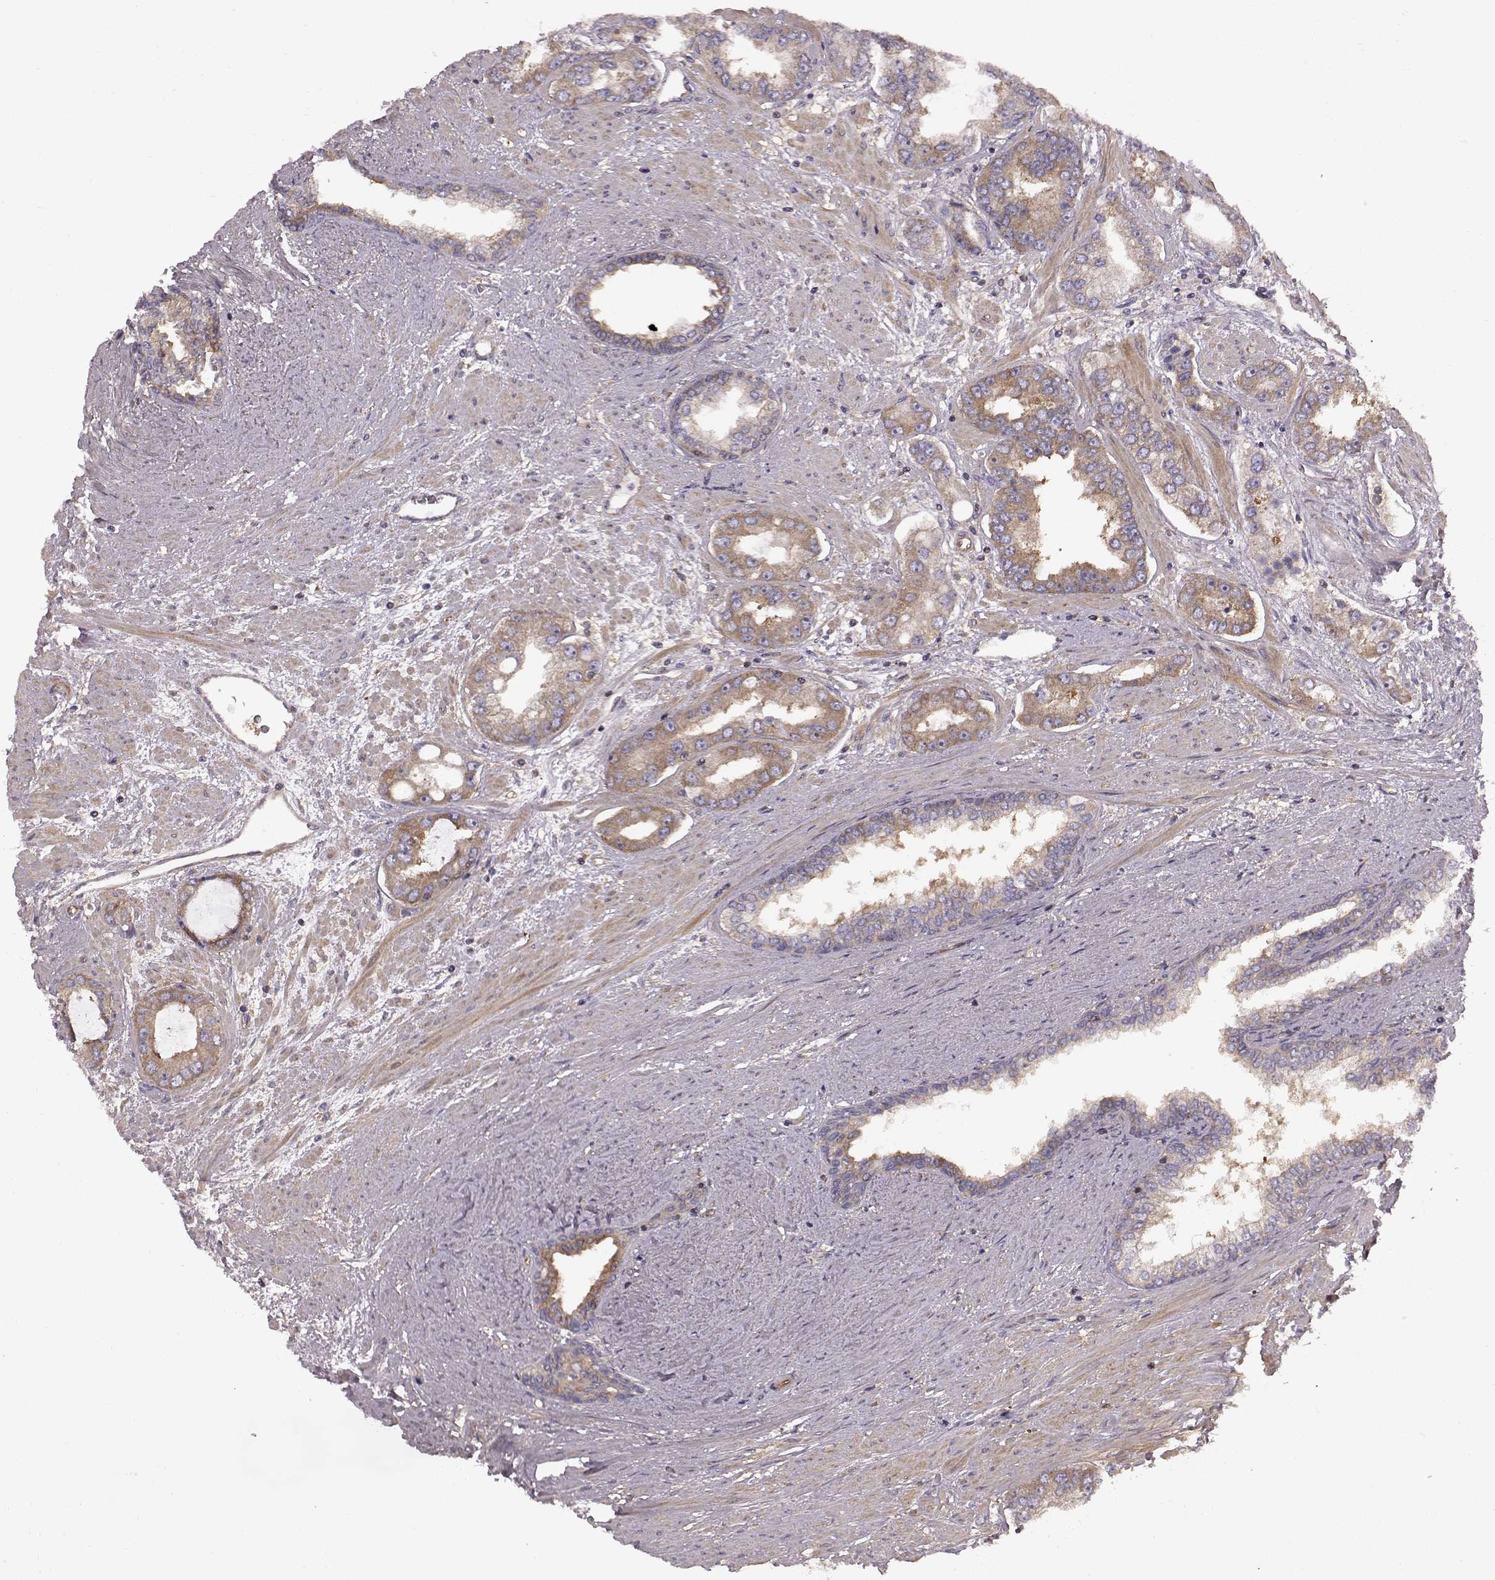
{"staining": {"intensity": "moderate", "quantity": ">75%", "location": "cytoplasmic/membranous"}, "tissue": "prostate cancer", "cell_type": "Tumor cells", "image_type": "cancer", "snomed": [{"axis": "morphology", "description": "Adenocarcinoma, Low grade"}, {"axis": "topography", "description": "Prostate"}], "caption": "High-power microscopy captured an IHC image of prostate cancer (low-grade adenocarcinoma), revealing moderate cytoplasmic/membranous expression in approximately >75% of tumor cells. The staining was performed using DAB, with brown indicating positive protein expression. Nuclei are stained blue with hematoxylin.", "gene": "RABGAP1", "patient": {"sex": "male", "age": 60}}